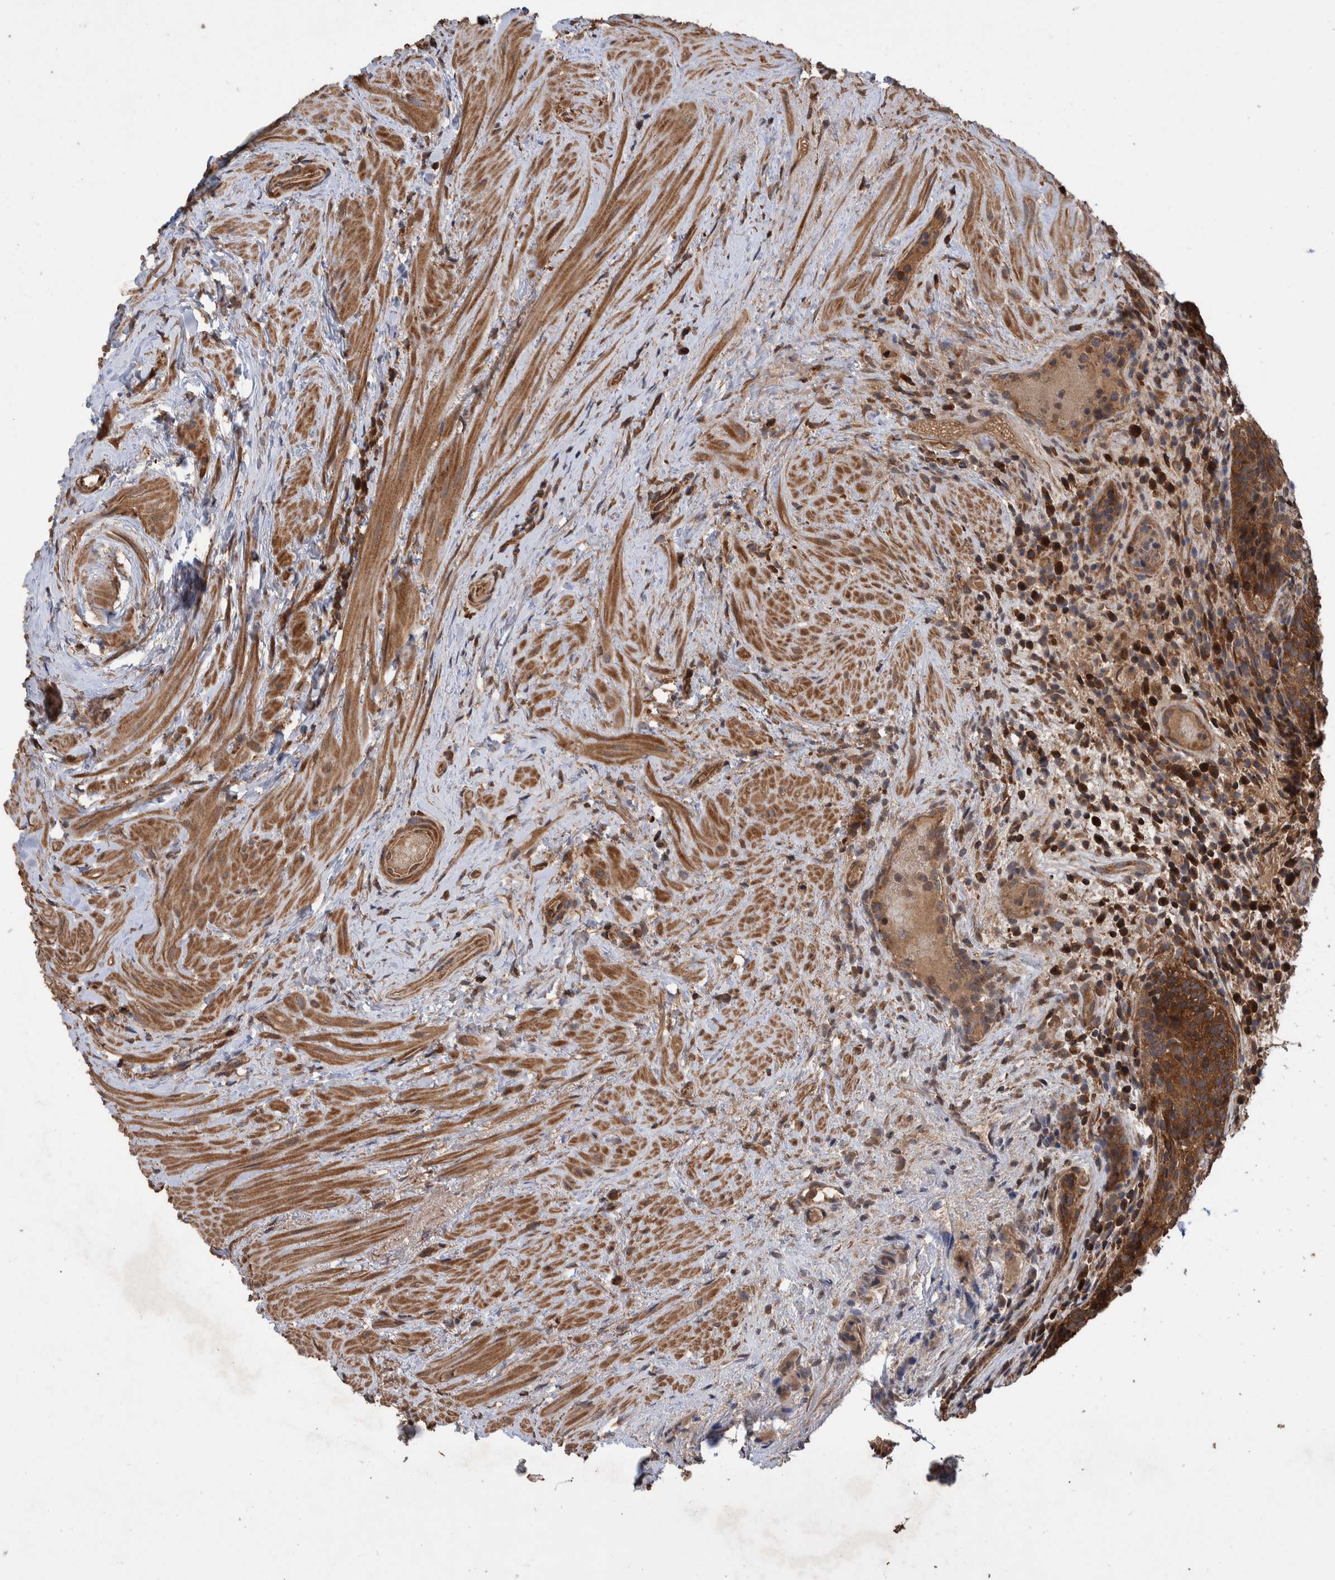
{"staining": {"intensity": "moderate", "quantity": ">75%", "location": "cytoplasmic/membranous"}, "tissue": "urothelial cancer", "cell_type": "Tumor cells", "image_type": "cancer", "snomed": [{"axis": "morphology", "description": "Urothelial carcinoma, Low grade"}, {"axis": "topography", "description": "Urinary bladder"}], "caption": "Immunohistochemistry (IHC) (DAB) staining of human urothelial cancer shows moderate cytoplasmic/membranous protein expression in approximately >75% of tumor cells.", "gene": "VBP1", "patient": {"sex": "male", "age": 86}}